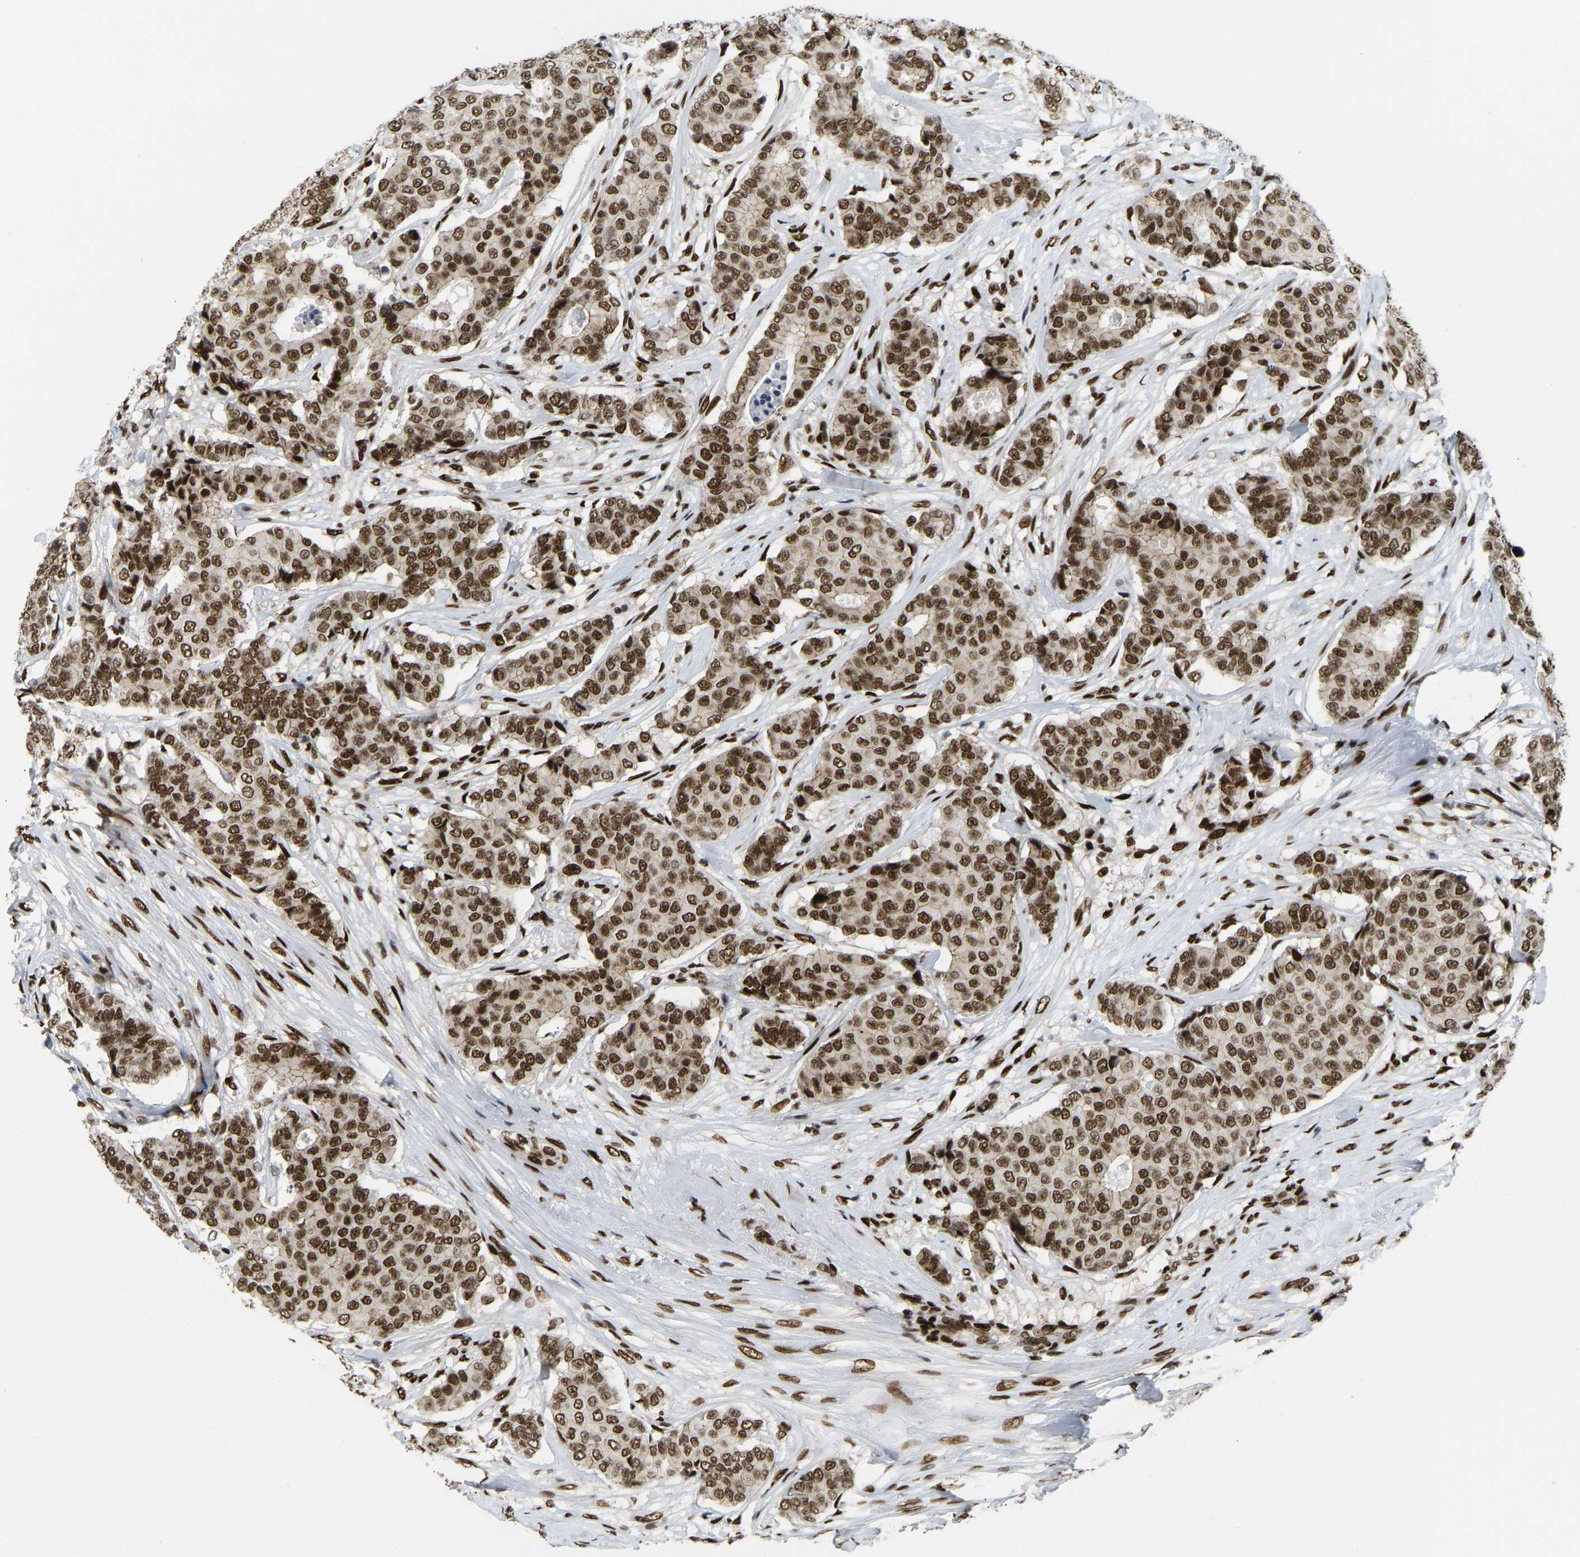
{"staining": {"intensity": "strong", "quantity": ">75%", "location": "nuclear"}, "tissue": "breast cancer", "cell_type": "Tumor cells", "image_type": "cancer", "snomed": [{"axis": "morphology", "description": "Duct carcinoma"}, {"axis": "topography", "description": "Breast"}], "caption": "The immunohistochemical stain labels strong nuclear positivity in tumor cells of breast cancer (intraductal carcinoma) tissue.", "gene": "FOXK1", "patient": {"sex": "female", "age": 75}}